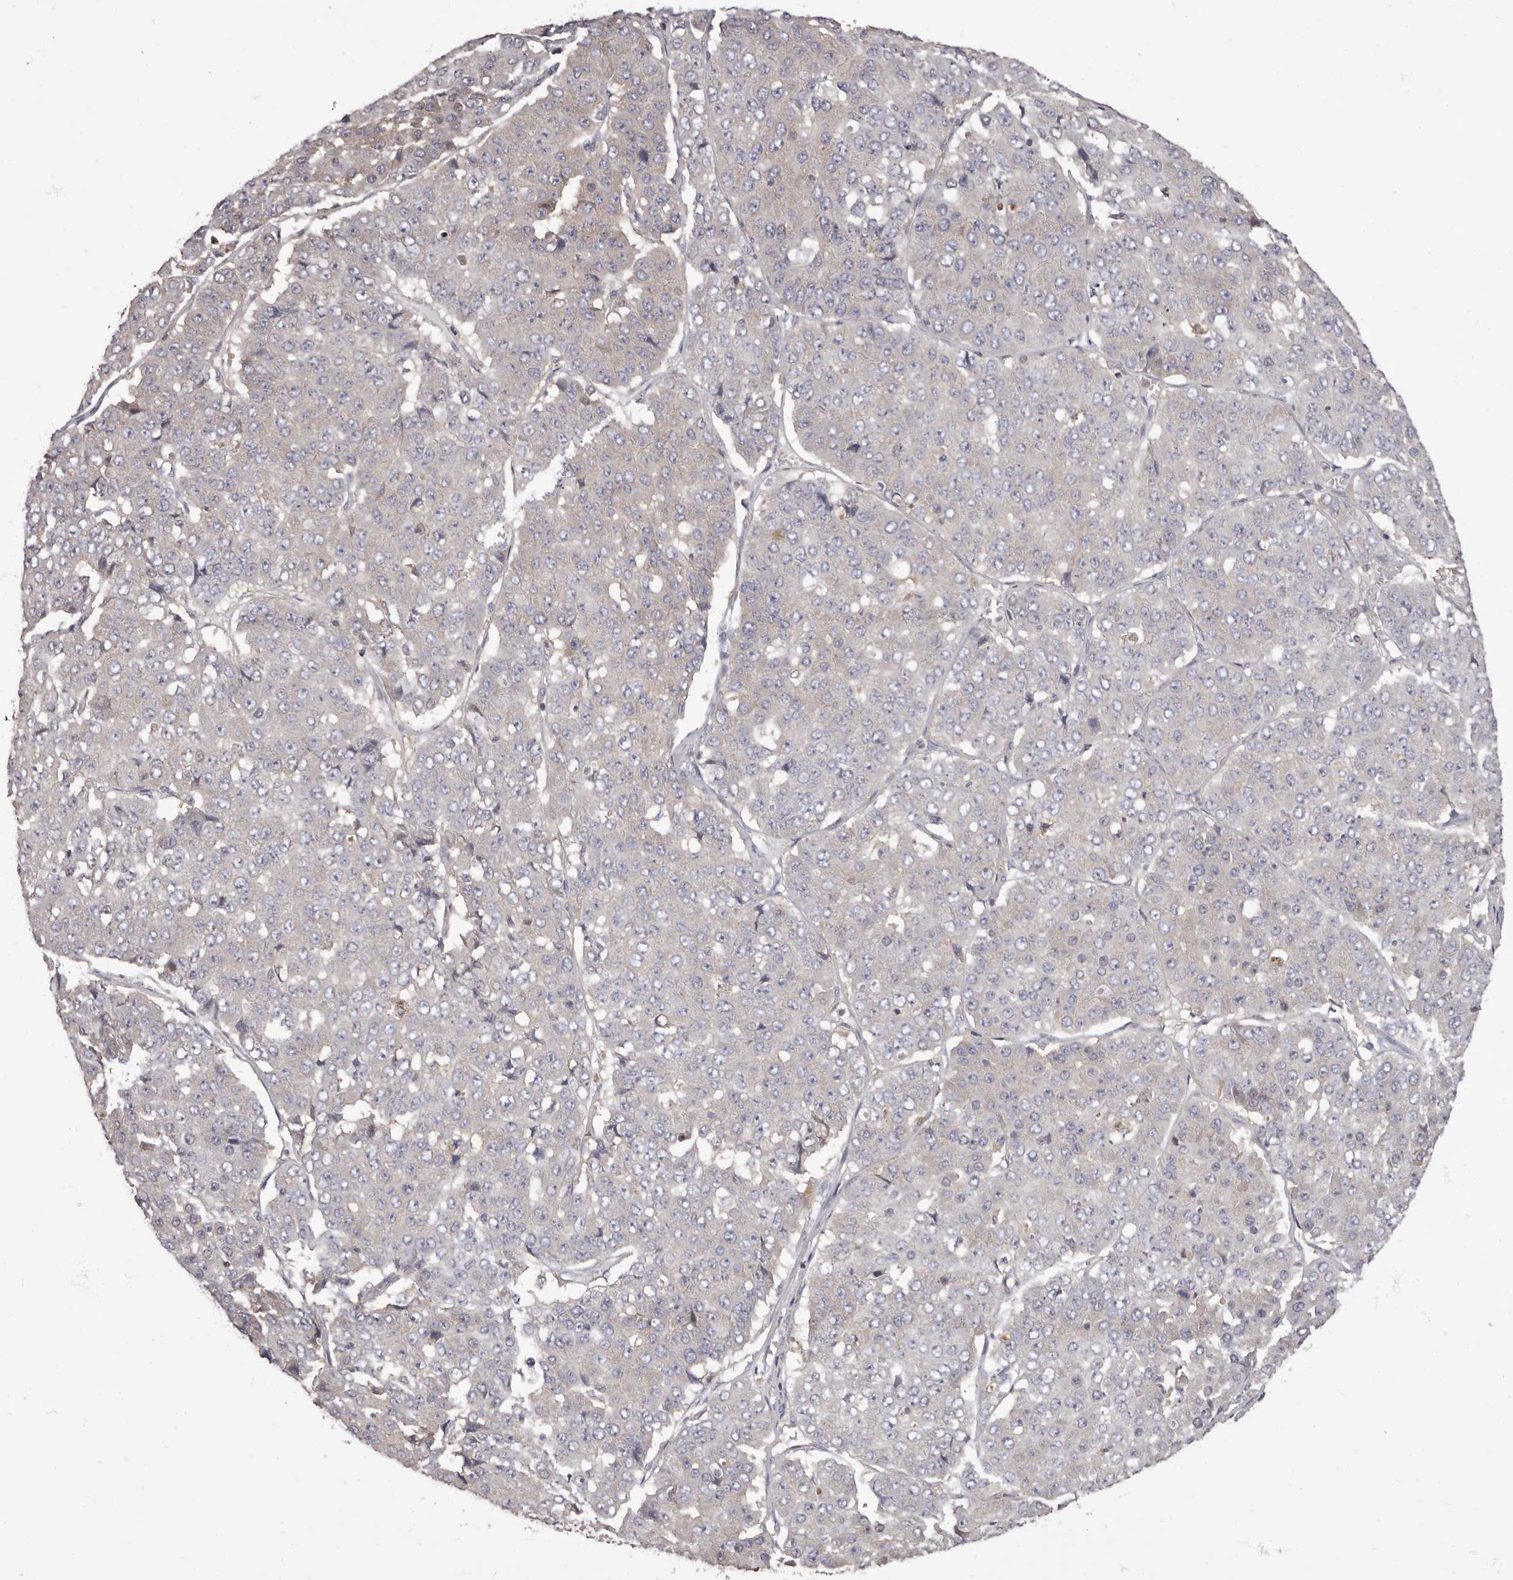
{"staining": {"intensity": "negative", "quantity": "none", "location": "none"}, "tissue": "pancreatic cancer", "cell_type": "Tumor cells", "image_type": "cancer", "snomed": [{"axis": "morphology", "description": "Adenocarcinoma, NOS"}, {"axis": "topography", "description": "Pancreas"}], "caption": "Pancreatic adenocarcinoma was stained to show a protein in brown. There is no significant positivity in tumor cells.", "gene": "APEH", "patient": {"sex": "male", "age": 50}}